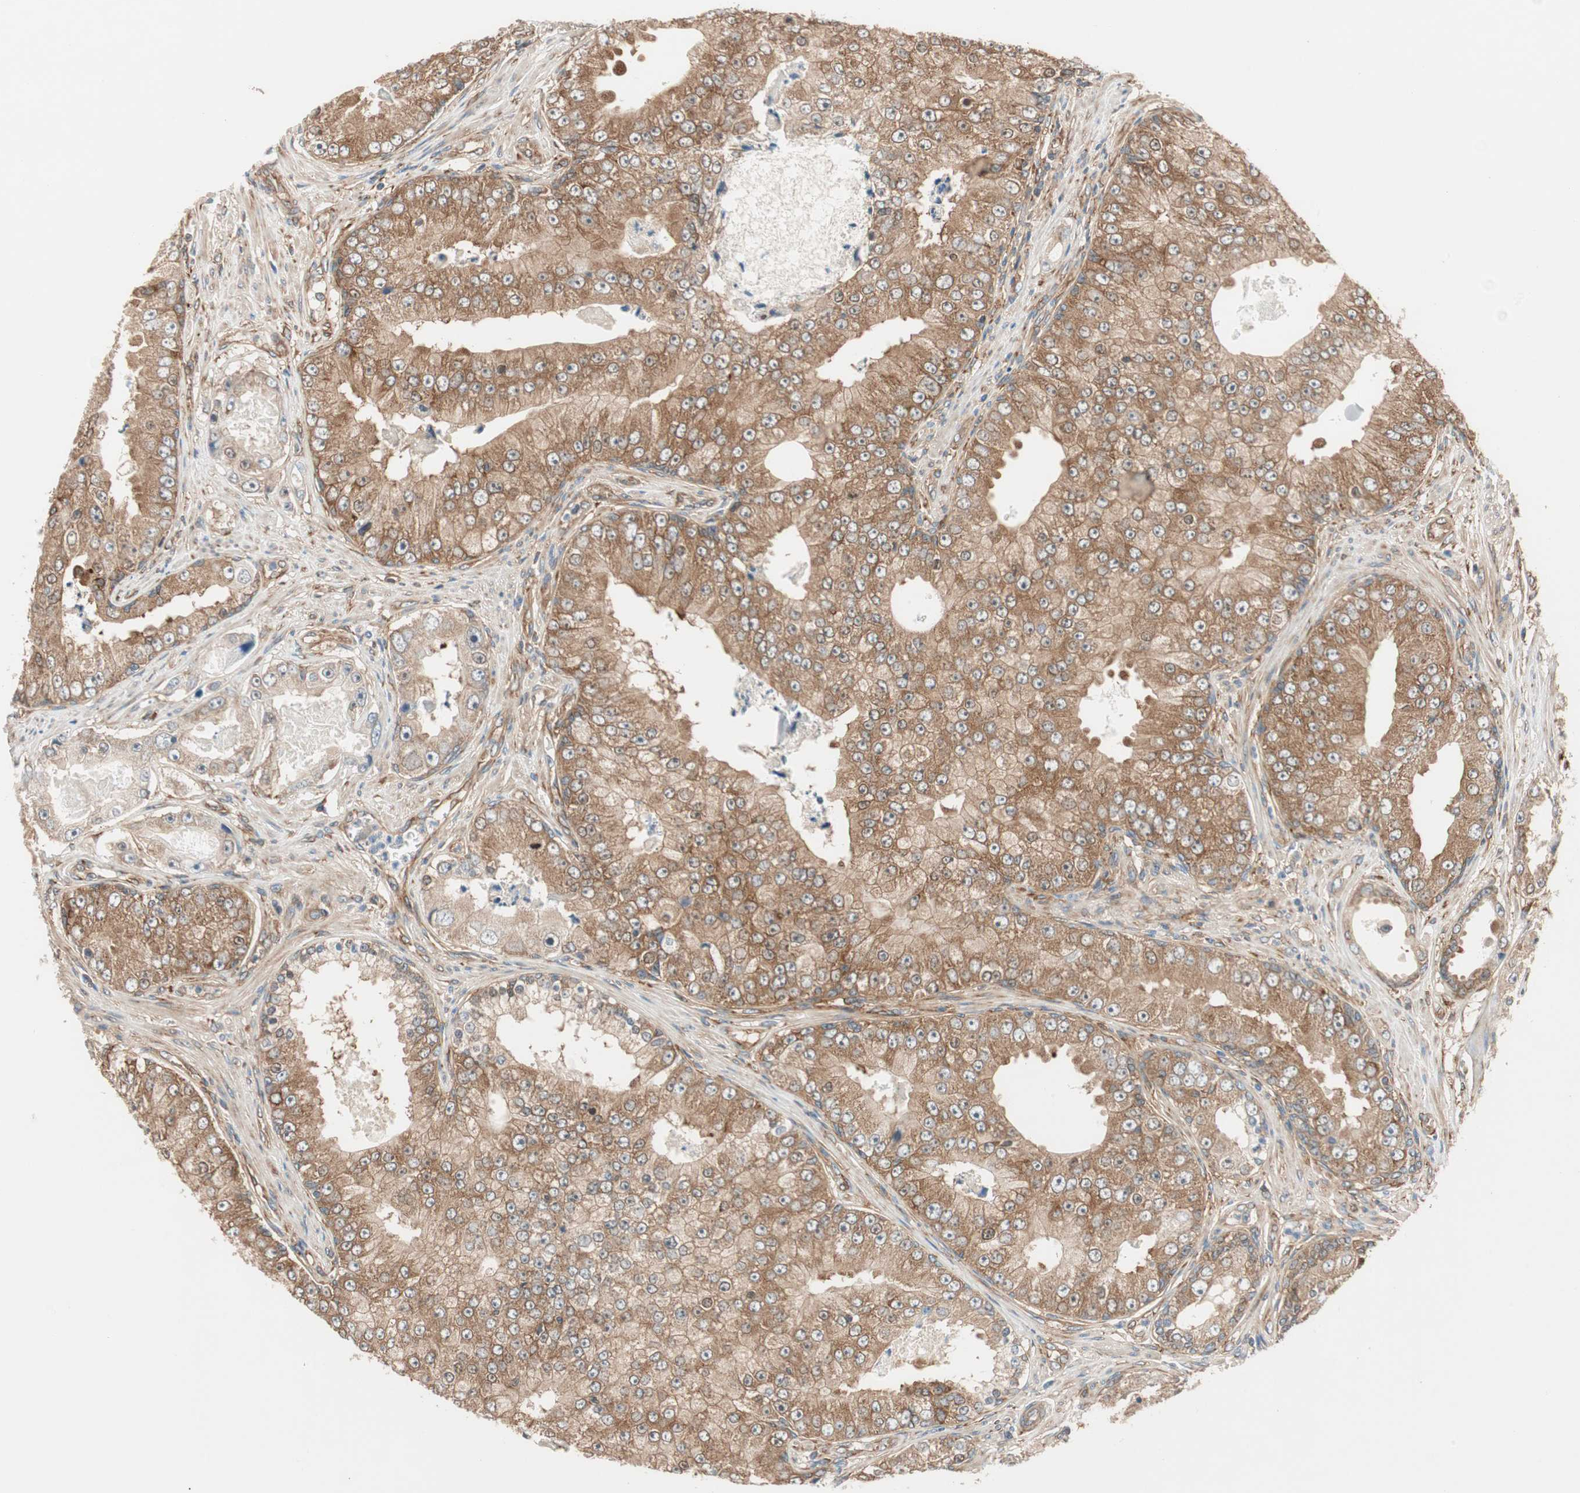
{"staining": {"intensity": "moderate", "quantity": ">75%", "location": "cytoplasmic/membranous"}, "tissue": "prostate cancer", "cell_type": "Tumor cells", "image_type": "cancer", "snomed": [{"axis": "morphology", "description": "Adenocarcinoma, High grade"}, {"axis": "topography", "description": "Prostate"}], "caption": "High-magnification brightfield microscopy of prostate cancer stained with DAB (brown) and counterstained with hematoxylin (blue). tumor cells exhibit moderate cytoplasmic/membranous positivity is appreciated in approximately>75% of cells.", "gene": "WASL", "patient": {"sex": "male", "age": 73}}